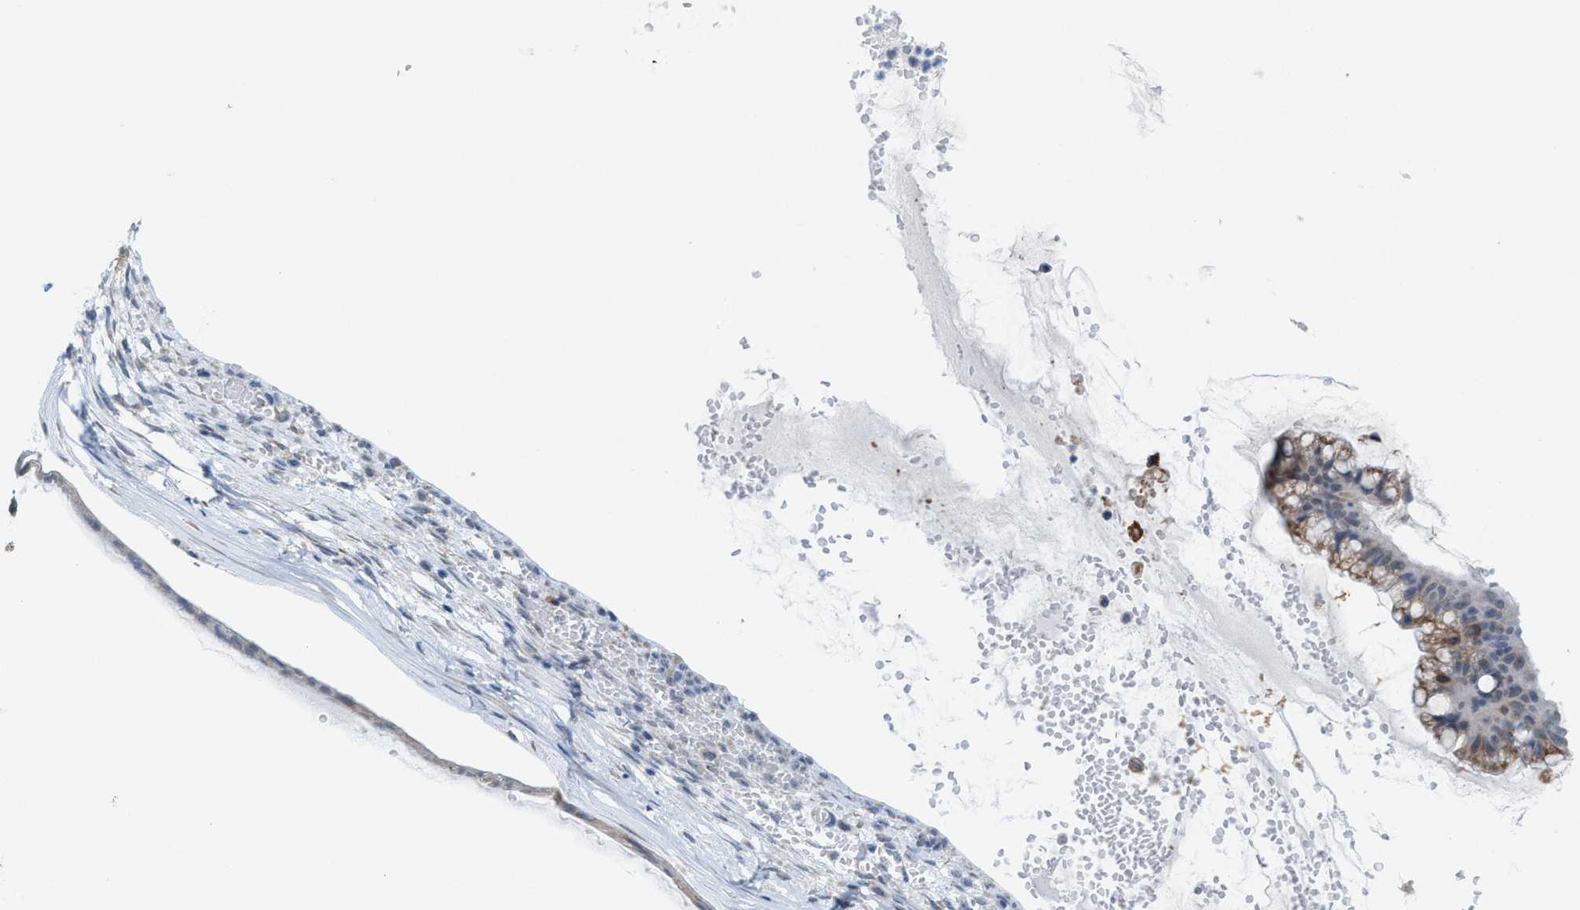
{"staining": {"intensity": "moderate", "quantity": "<25%", "location": "cytoplasmic/membranous"}, "tissue": "ovarian cancer", "cell_type": "Tumor cells", "image_type": "cancer", "snomed": [{"axis": "morphology", "description": "Cystadenocarcinoma, mucinous, NOS"}, {"axis": "topography", "description": "Ovary"}], "caption": "The micrograph reveals staining of mucinous cystadenocarcinoma (ovarian), revealing moderate cytoplasmic/membranous protein expression (brown color) within tumor cells.", "gene": "KIFC3", "patient": {"sex": "female", "age": 73}}